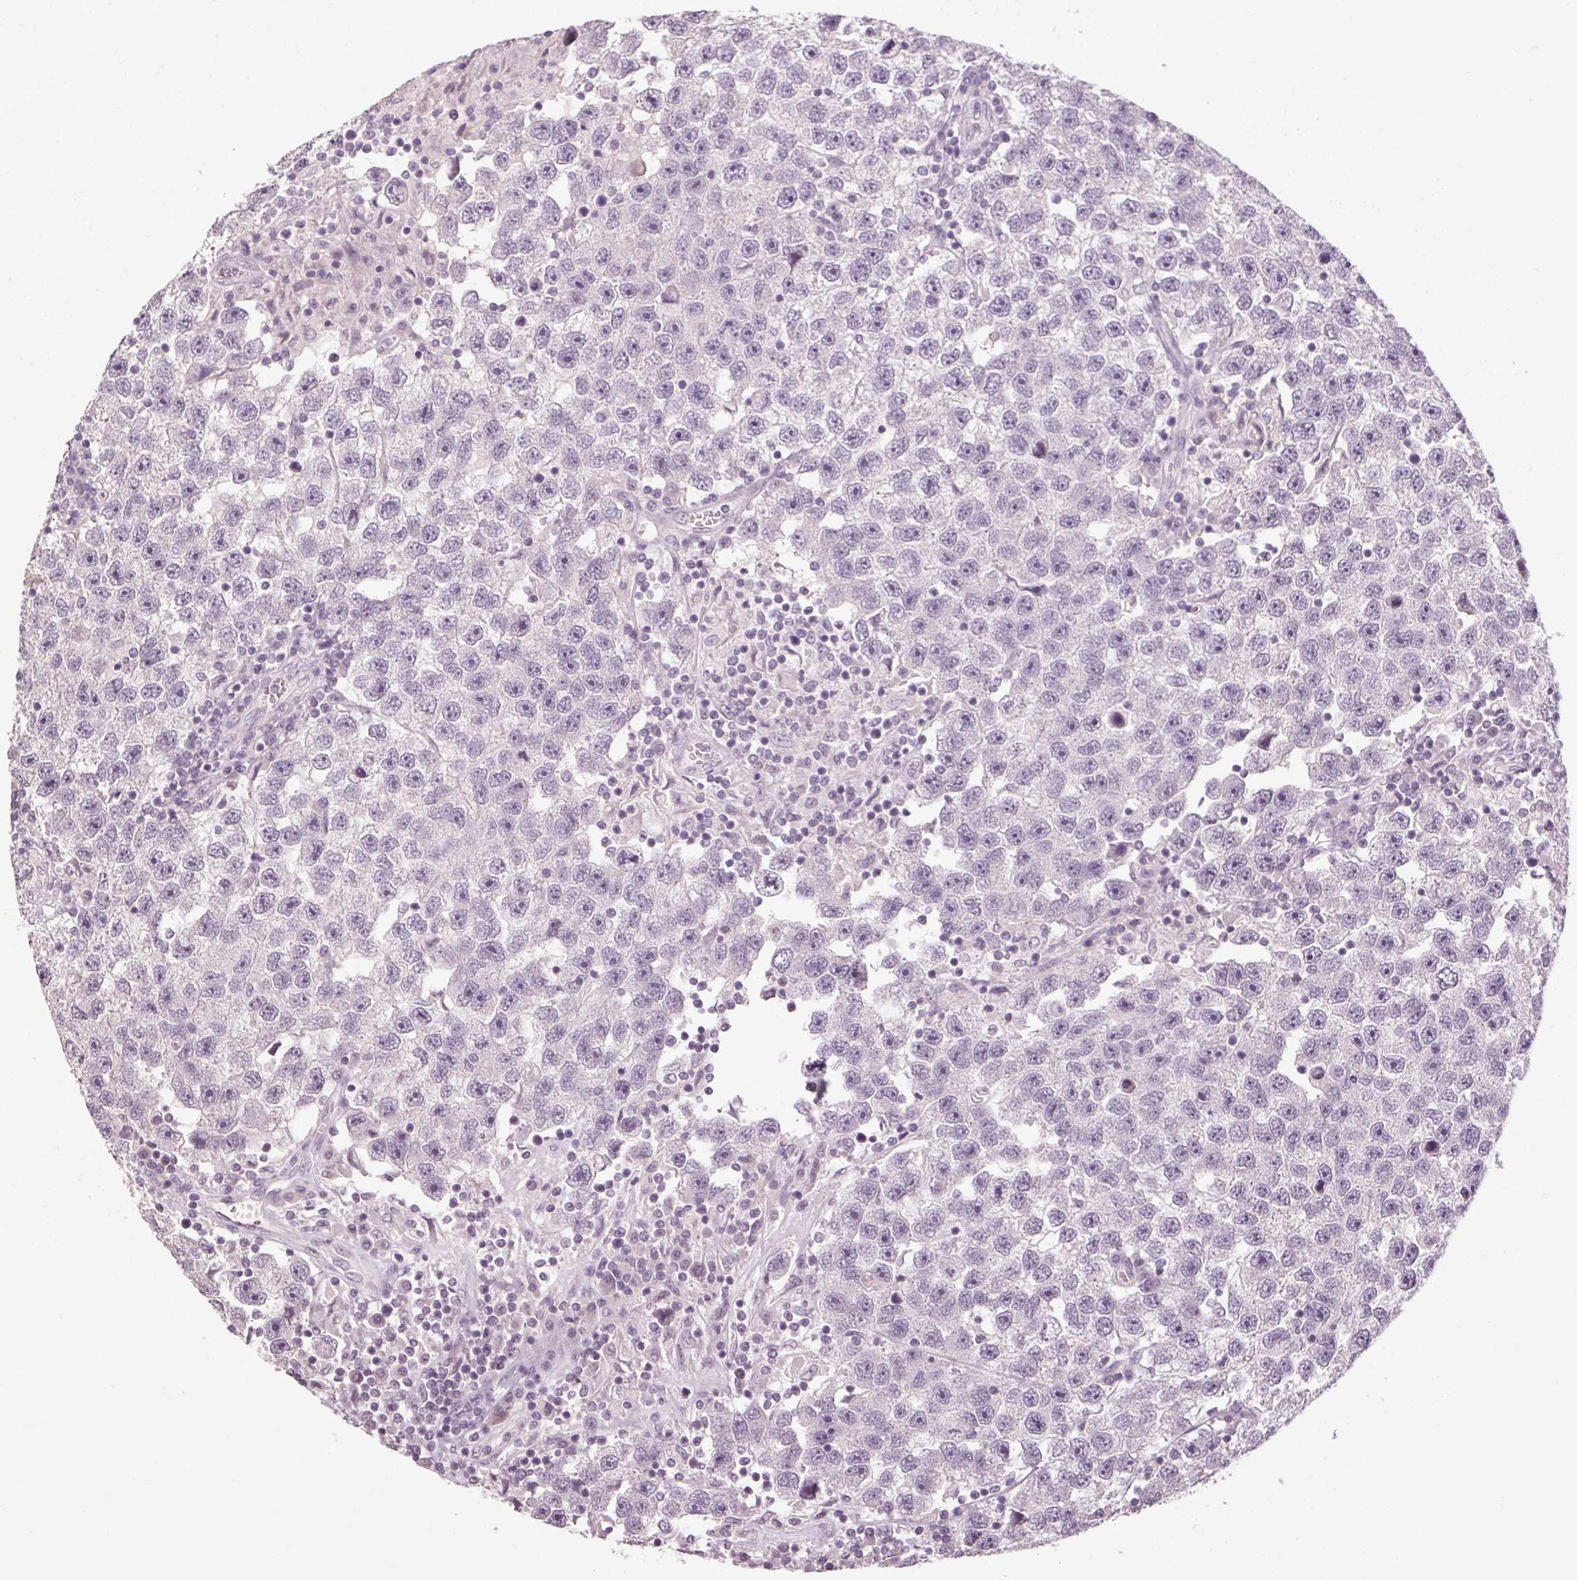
{"staining": {"intensity": "negative", "quantity": "none", "location": "none"}, "tissue": "testis cancer", "cell_type": "Tumor cells", "image_type": "cancer", "snomed": [{"axis": "morphology", "description": "Seminoma, NOS"}, {"axis": "topography", "description": "Testis"}], "caption": "This photomicrograph is of testis cancer stained with immunohistochemistry (IHC) to label a protein in brown with the nuclei are counter-stained blue. There is no staining in tumor cells.", "gene": "POMC", "patient": {"sex": "male", "age": 26}}